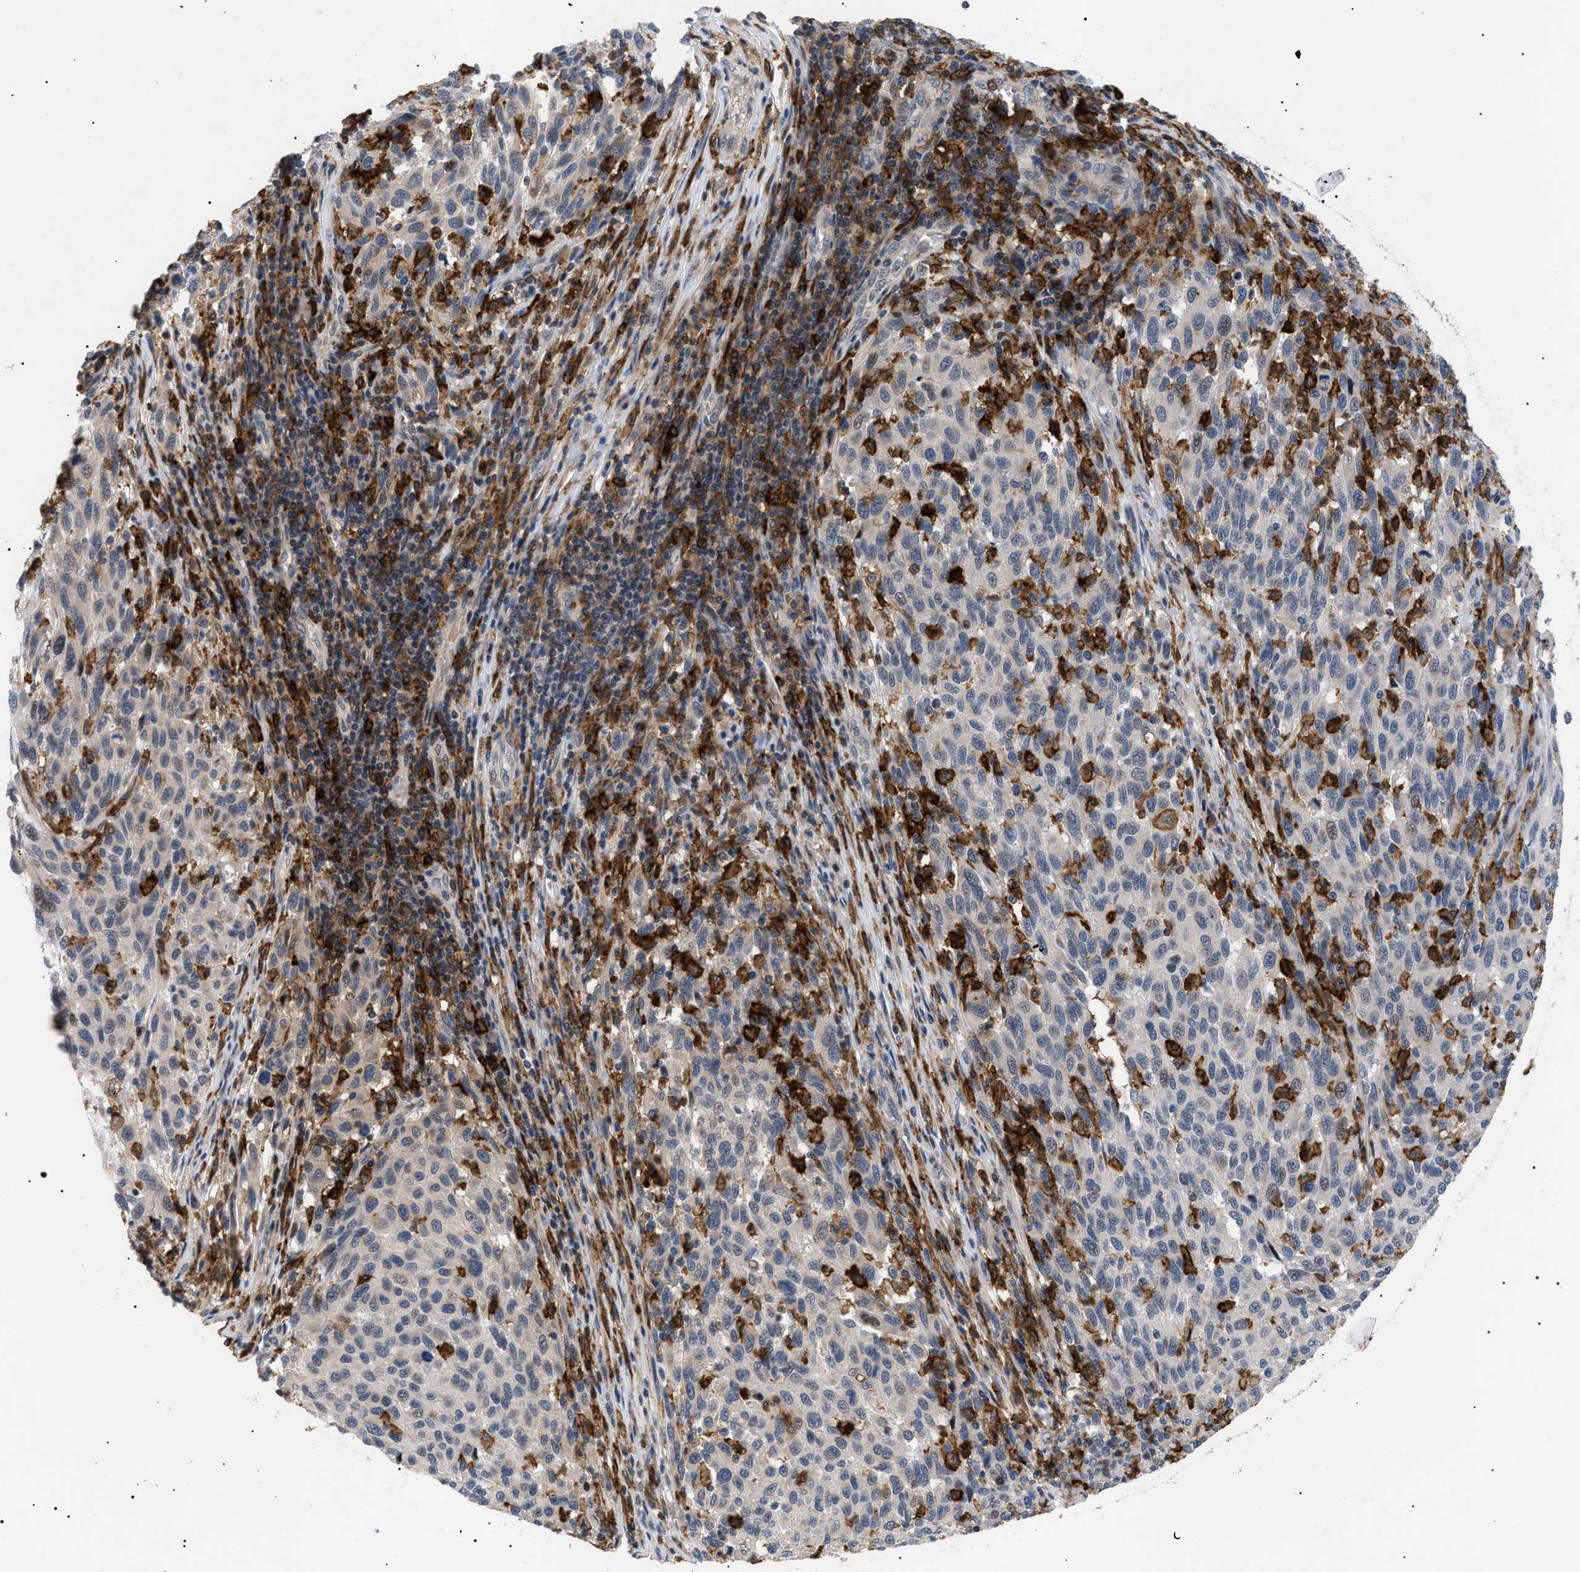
{"staining": {"intensity": "weak", "quantity": "<25%", "location": "cytoplasmic/membranous"}, "tissue": "melanoma", "cell_type": "Tumor cells", "image_type": "cancer", "snomed": [{"axis": "morphology", "description": "Malignant melanoma, Metastatic site"}, {"axis": "topography", "description": "Lymph node"}], "caption": "DAB immunohistochemical staining of melanoma exhibits no significant positivity in tumor cells.", "gene": "CD300A", "patient": {"sex": "male", "age": 61}}